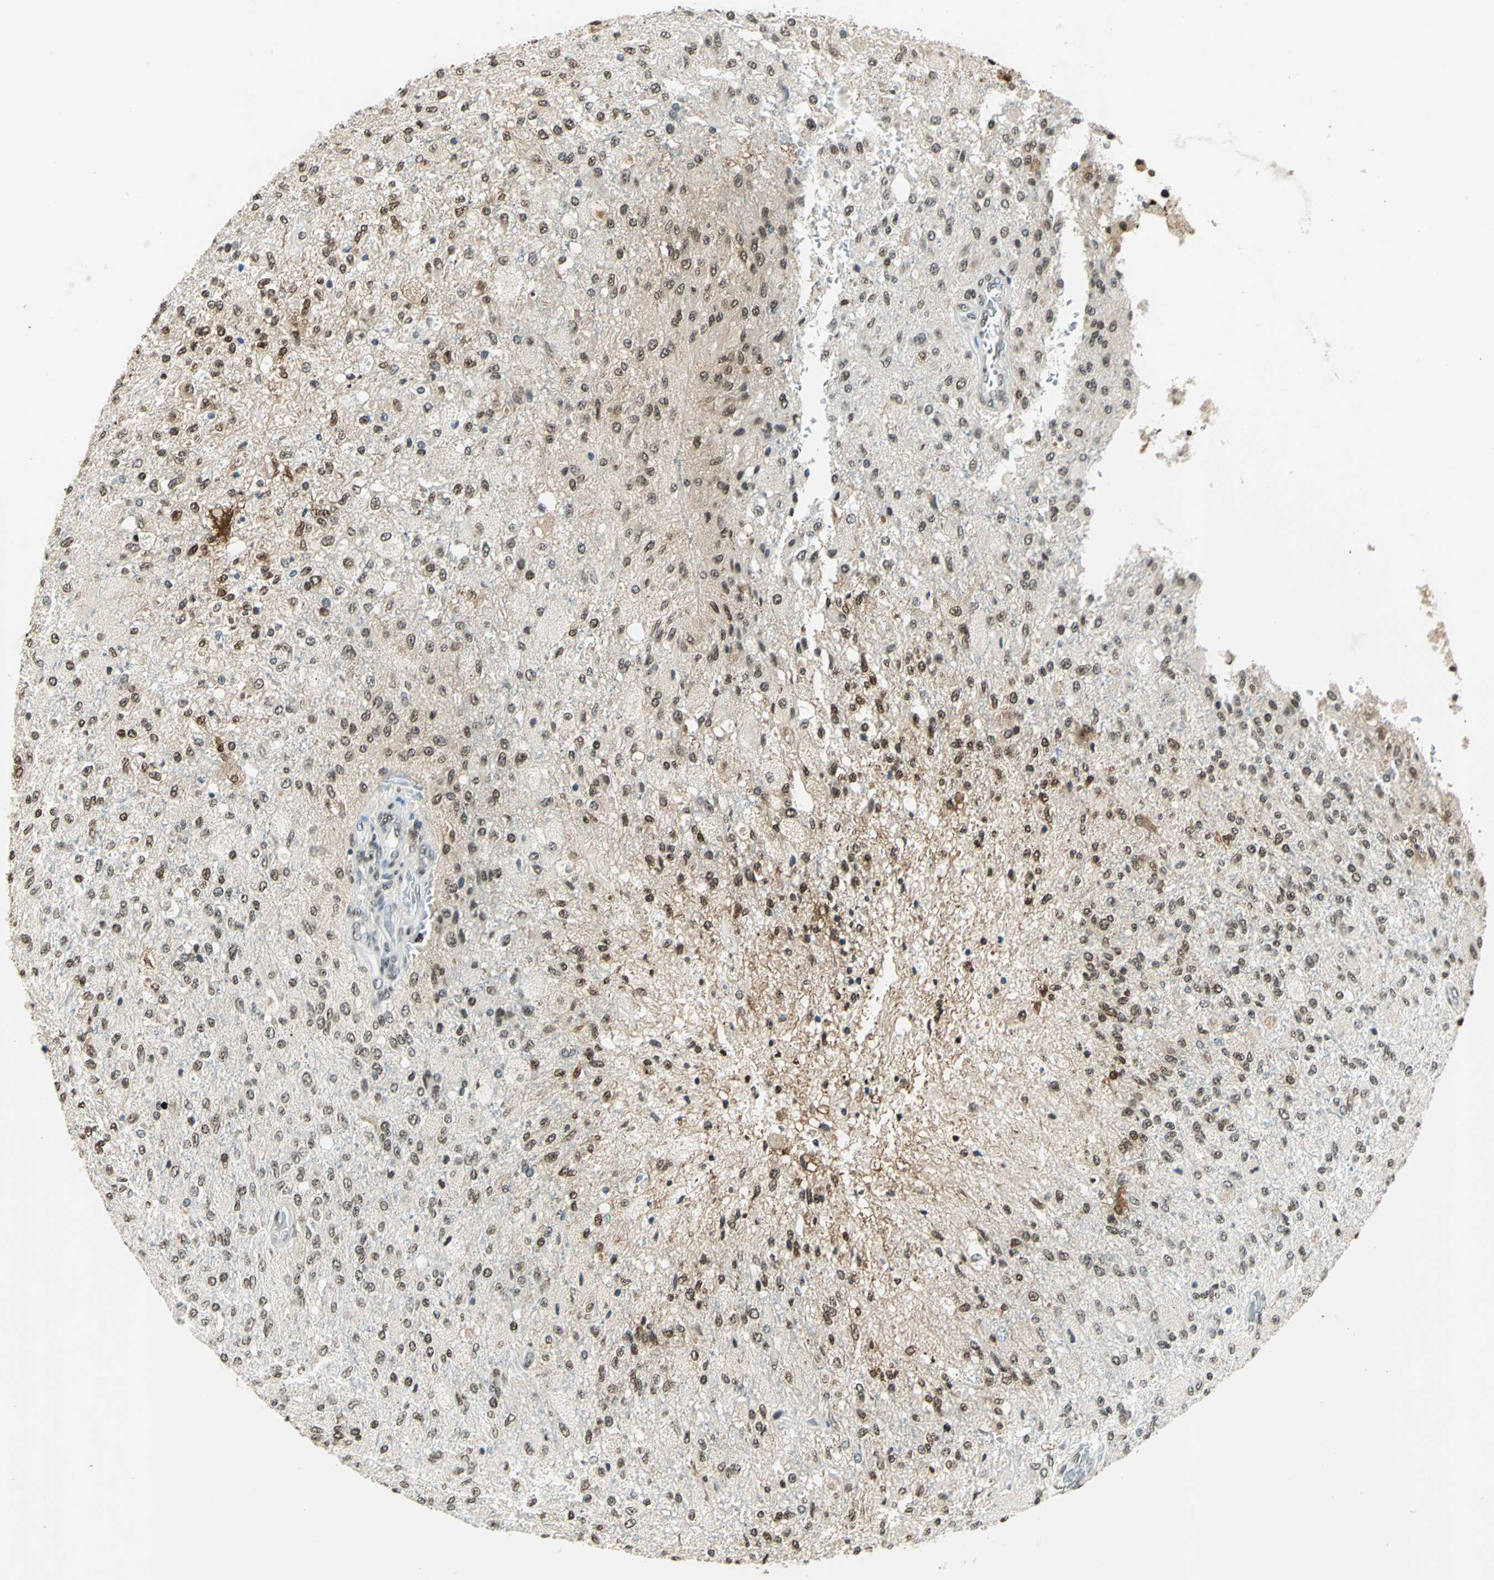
{"staining": {"intensity": "weak", "quantity": "25%-75%", "location": "cytoplasmic/membranous,nuclear"}, "tissue": "glioma", "cell_type": "Tumor cells", "image_type": "cancer", "snomed": [{"axis": "morphology", "description": "Normal tissue, NOS"}, {"axis": "morphology", "description": "Glioma, malignant, High grade"}, {"axis": "topography", "description": "Cerebral cortex"}], "caption": "About 25%-75% of tumor cells in high-grade glioma (malignant) demonstrate weak cytoplasmic/membranous and nuclear protein positivity as visualized by brown immunohistochemical staining.", "gene": "LGALS3", "patient": {"sex": "male", "age": 77}}